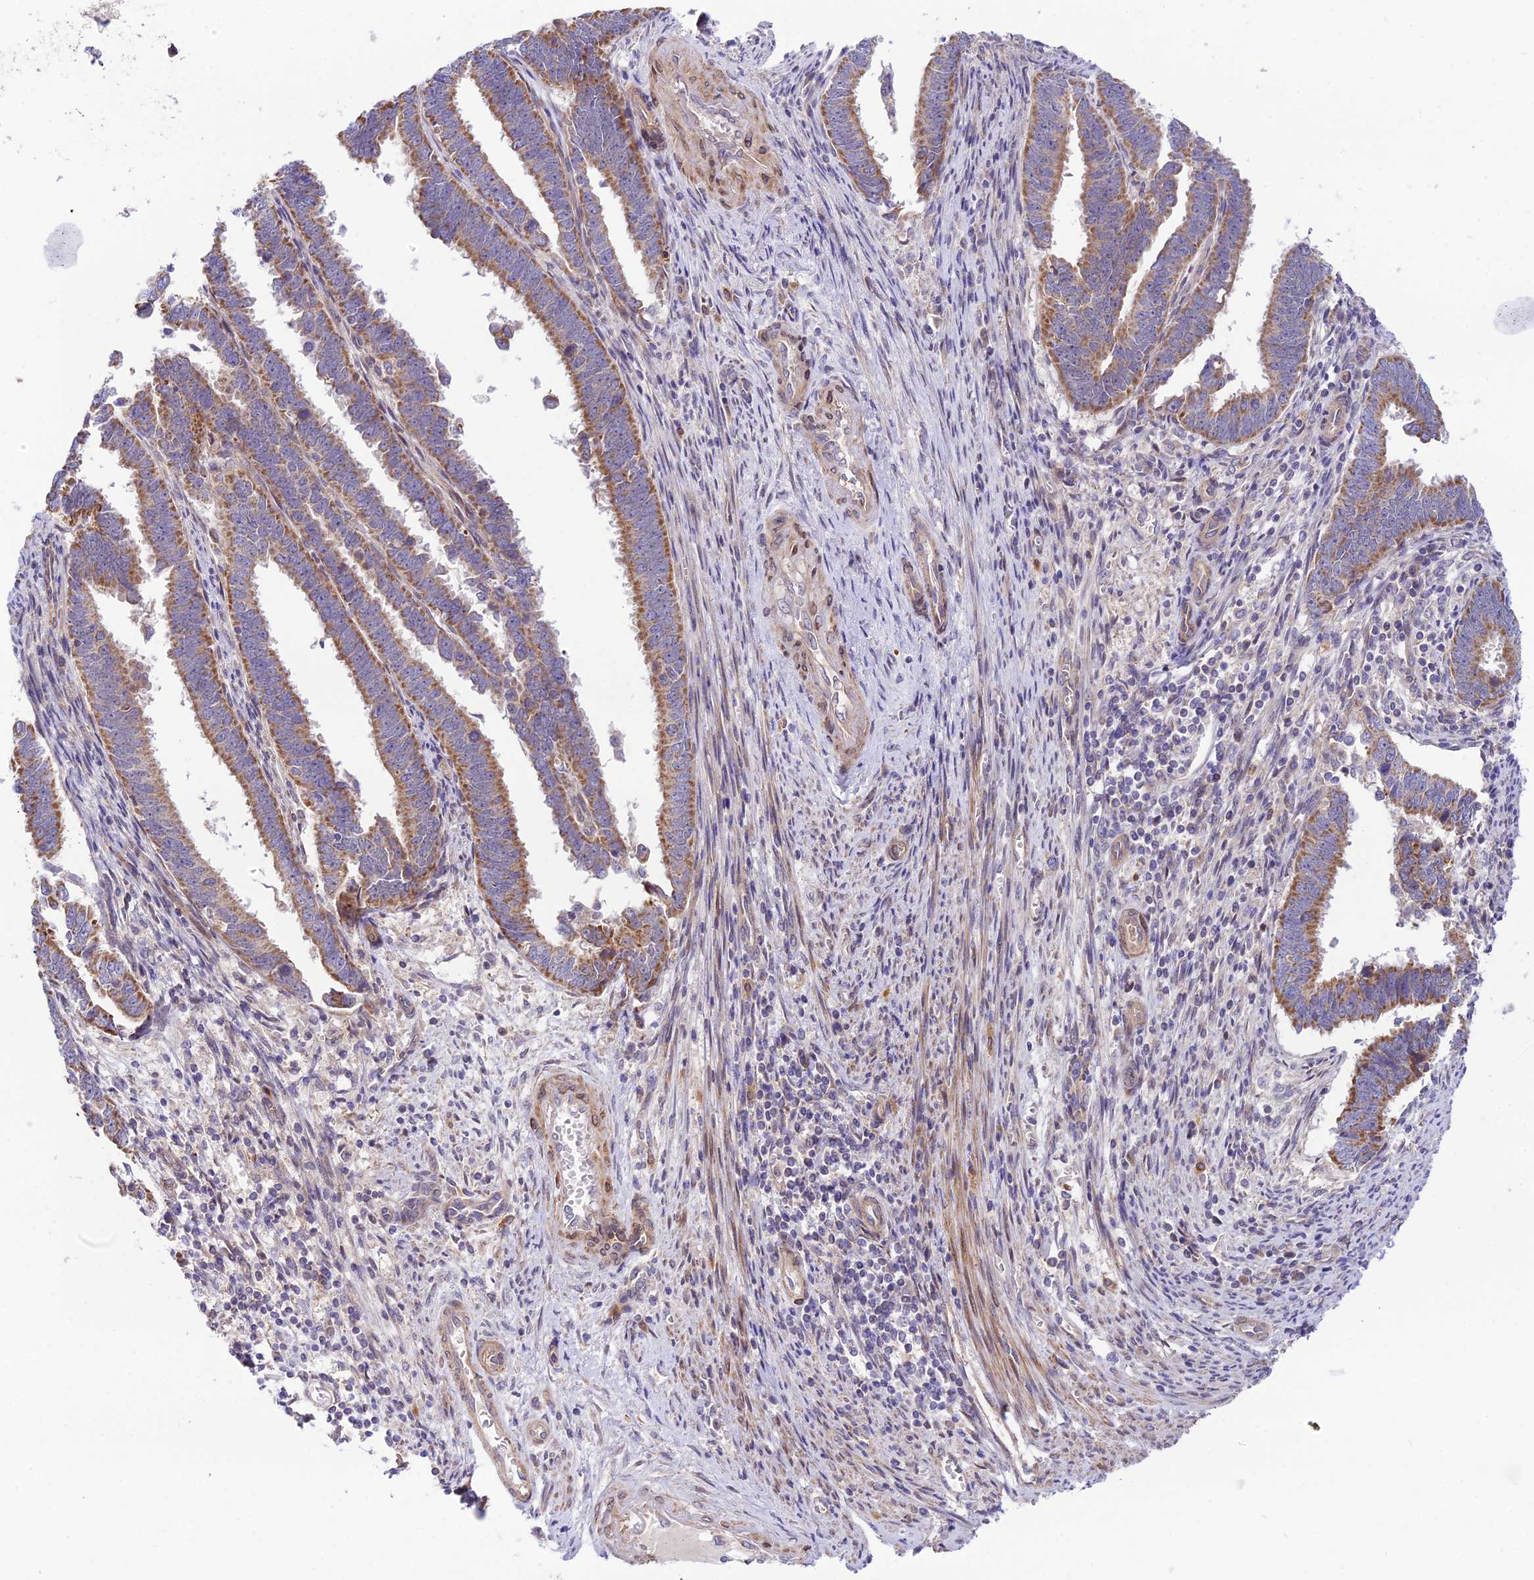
{"staining": {"intensity": "moderate", "quantity": ">75%", "location": "cytoplasmic/membranous"}, "tissue": "endometrial cancer", "cell_type": "Tumor cells", "image_type": "cancer", "snomed": [{"axis": "morphology", "description": "Adenocarcinoma, NOS"}, {"axis": "topography", "description": "Endometrium"}], "caption": "Immunohistochemical staining of endometrial cancer exhibits medium levels of moderate cytoplasmic/membranous protein expression in approximately >75% of tumor cells. The staining is performed using DAB brown chromogen to label protein expression. The nuclei are counter-stained blue using hematoxylin.", "gene": "TRIM43B", "patient": {"sex": "female", "age": 75}}